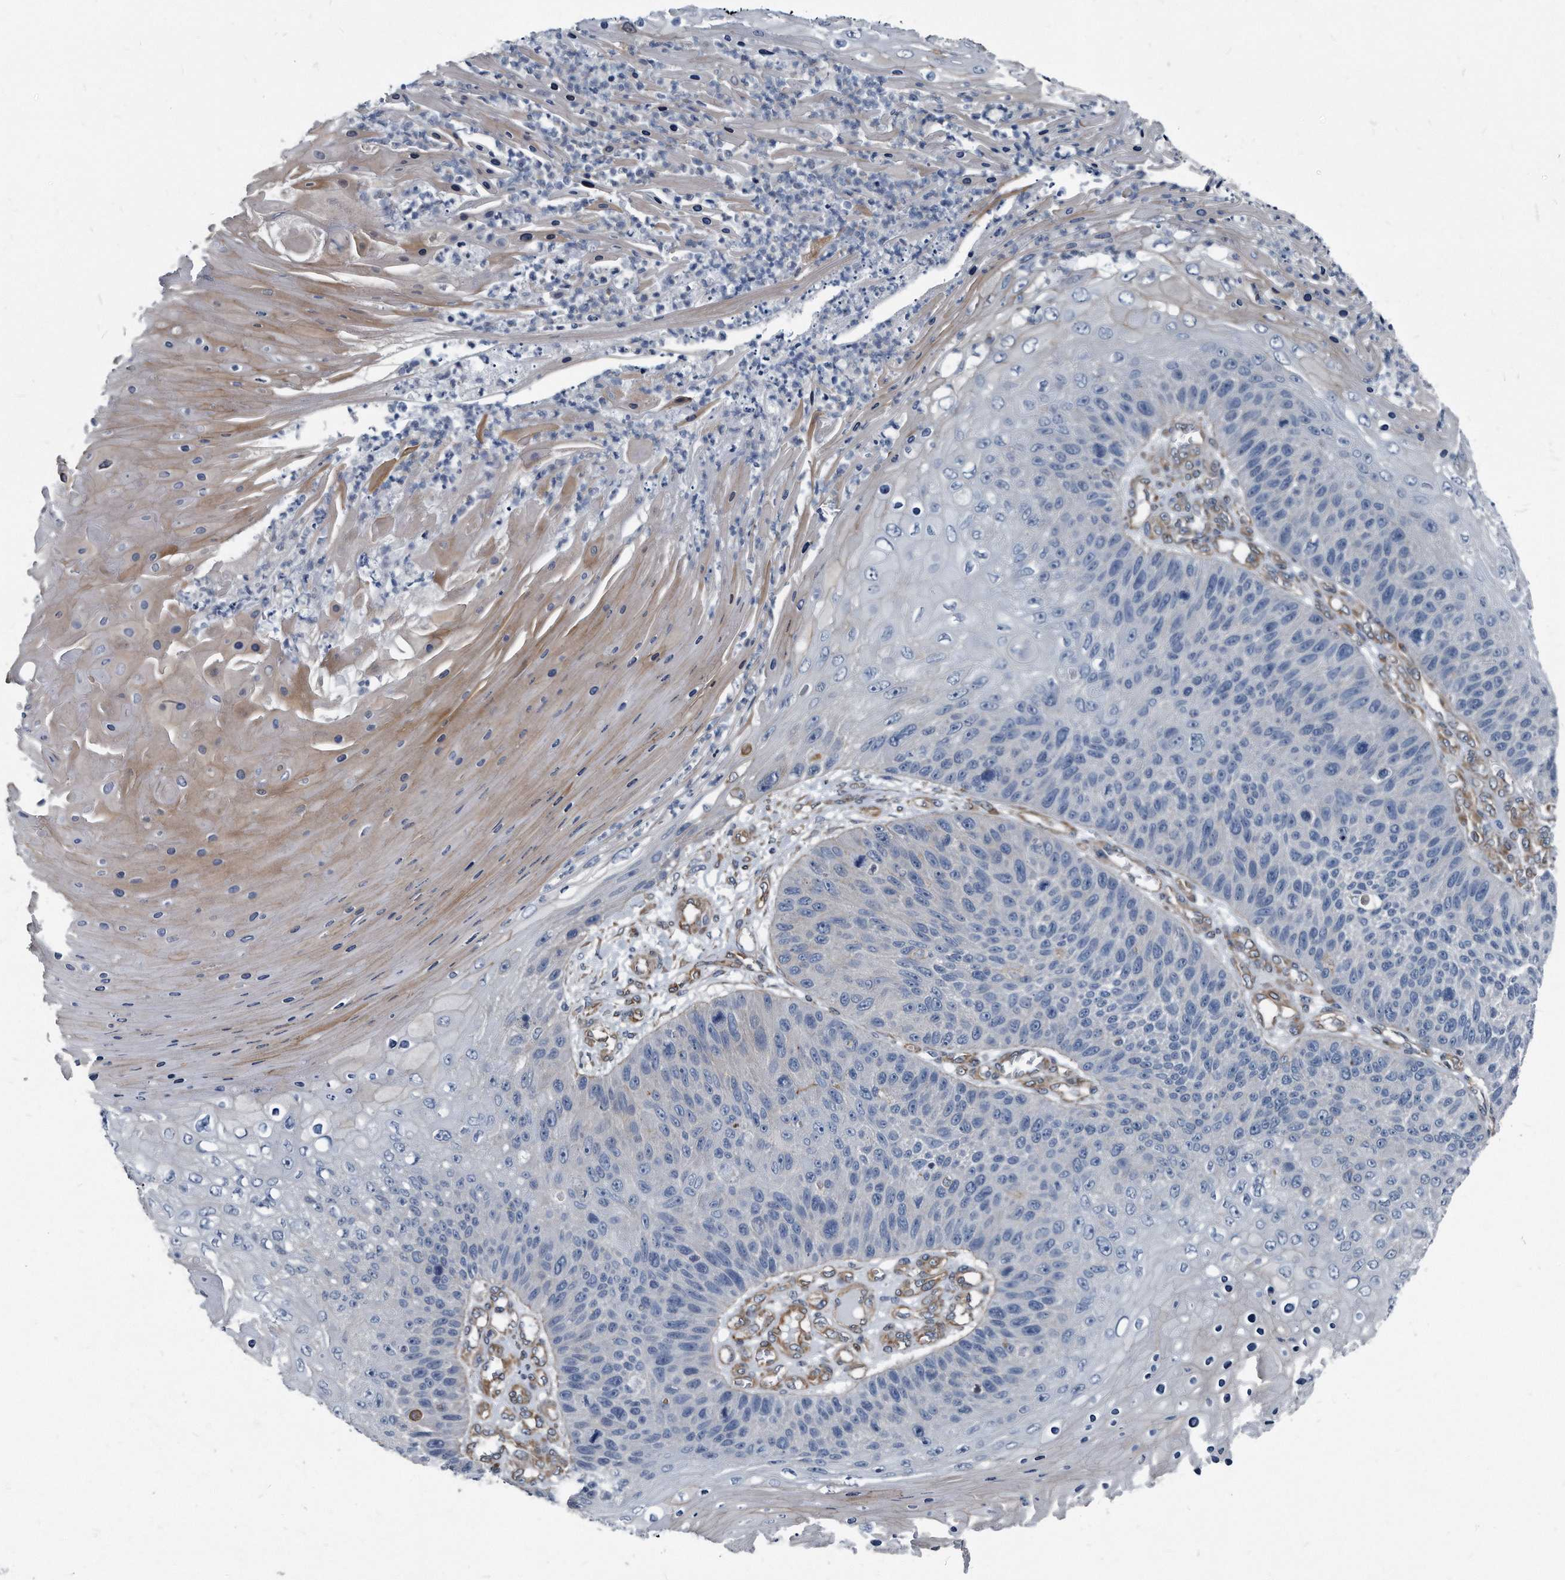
{"staining": {"intensity": "negative", "quantity": "none", "location": "none"}, "tissue": "skin cancer", "cell_type": "Tumor cells", "image_type": "cancer", "snomed": [{"axis": "morphology", "description": "Squamous cell carcinoma, NOS"}, {"axis": "topography", "description": "Skin"}], "caption": "High magnification brightfield microscopy of skin cancer (squamous cell carcinoma) stained with DAB (3,3'-diaminobenzidine) (brown) and counterstained with hematoxylin (blue): tumor cells show no significant staining. (DAB IHC with hematoxylin counter stain).", "gene": "PLEC", "patient": {"sex": "female", "age": 88}}